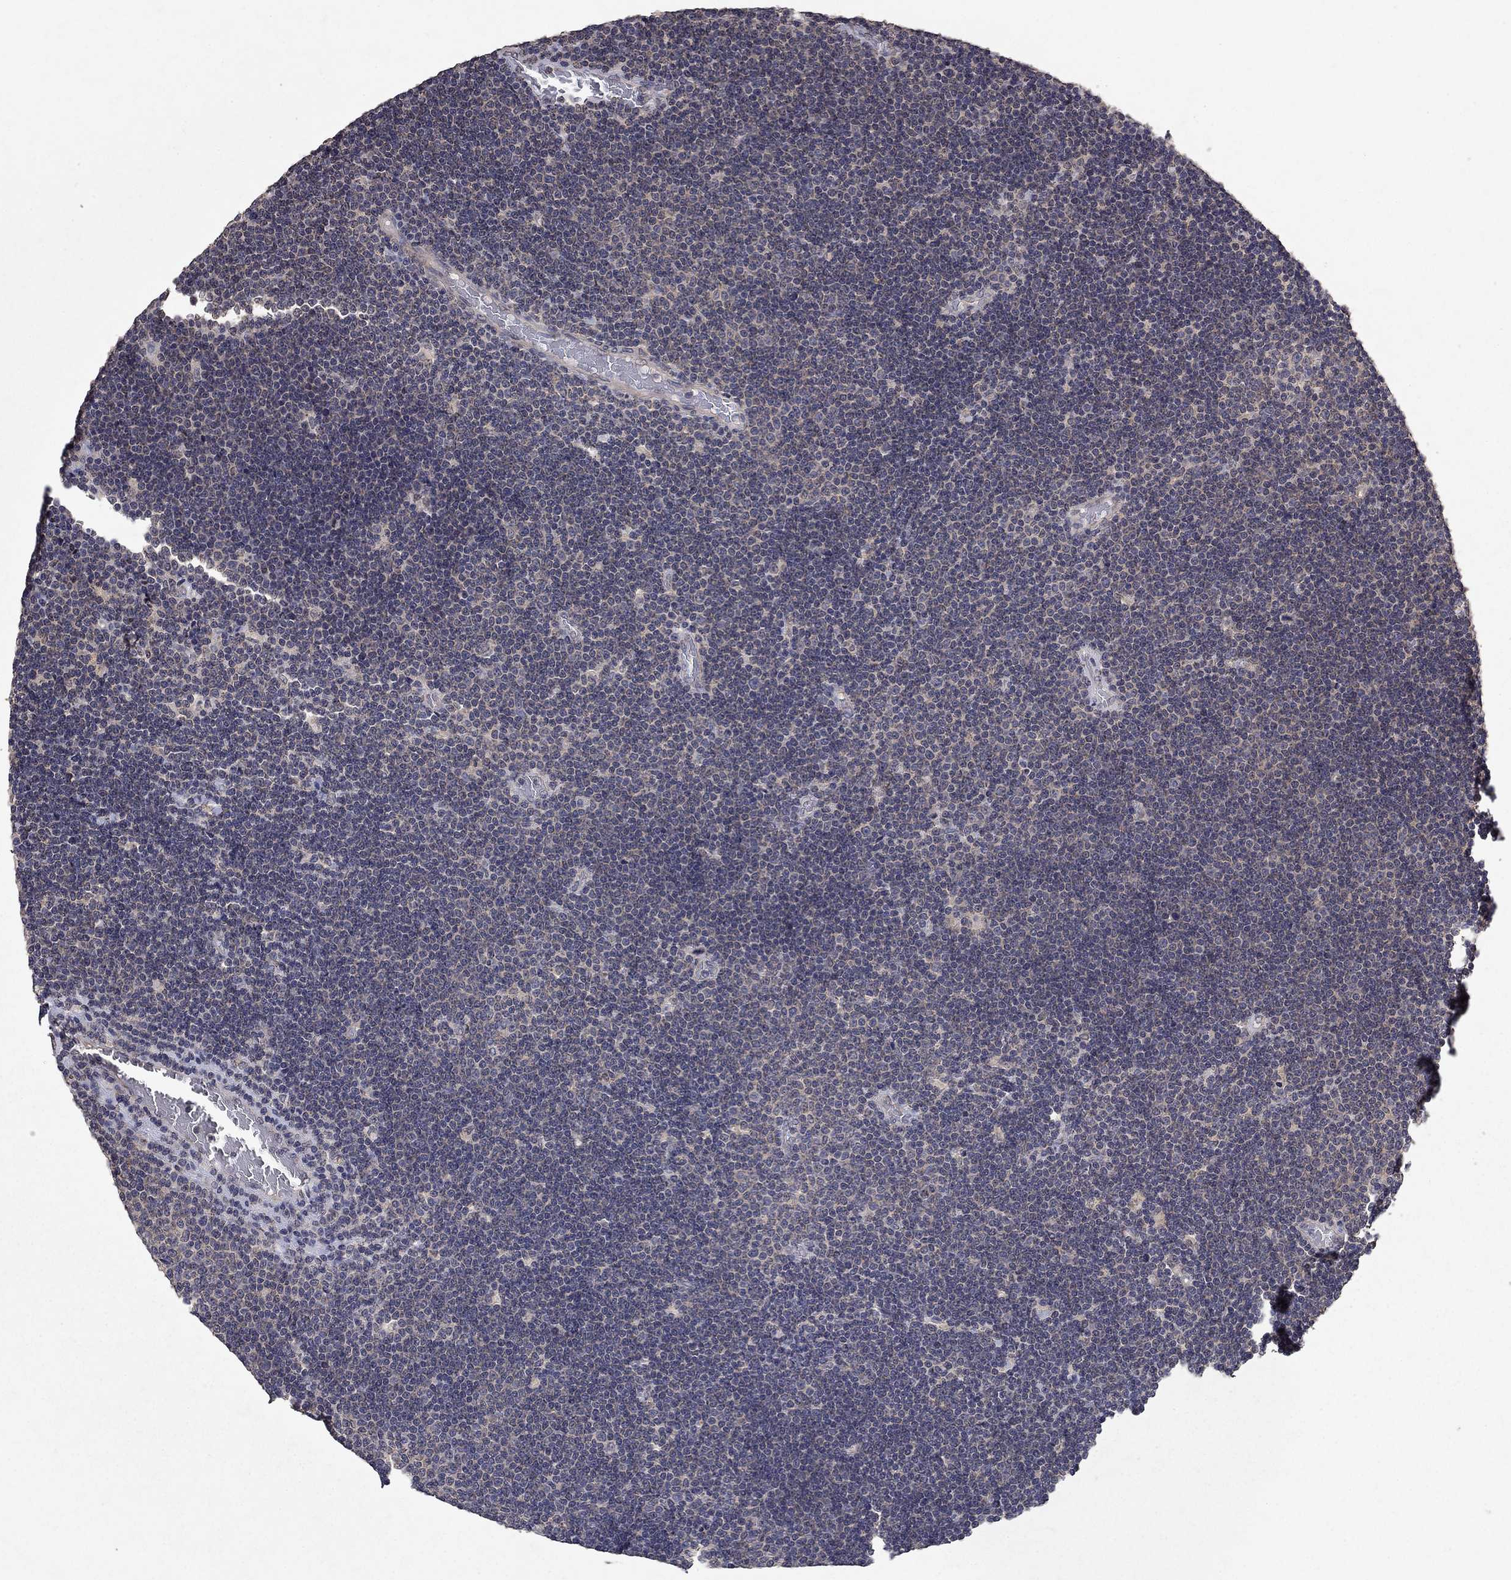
{"staining": {"intensity": "weak", "quantity": "25%-75%", "location": "cytoplasmic/membranous"}, "tissue": "lymphoma", "cell_type": "Tumor cells", "image_type": "cancer", "snomed": [{"axis": "morphology", "description": "Malignant lymphoma, non-Hodgkin's type, Low grade"}, {"axis": "topography", "description": "Brain"}], "caption": "The photomicrograph demonstrates immunohistochemical staining of lymphoma. There is weak cytoplasmic/membranous expression is present in approximately 25%-75% of tumor cells.", "gene": "TTC38", "patient": {"sex": "female", "age": 66}}